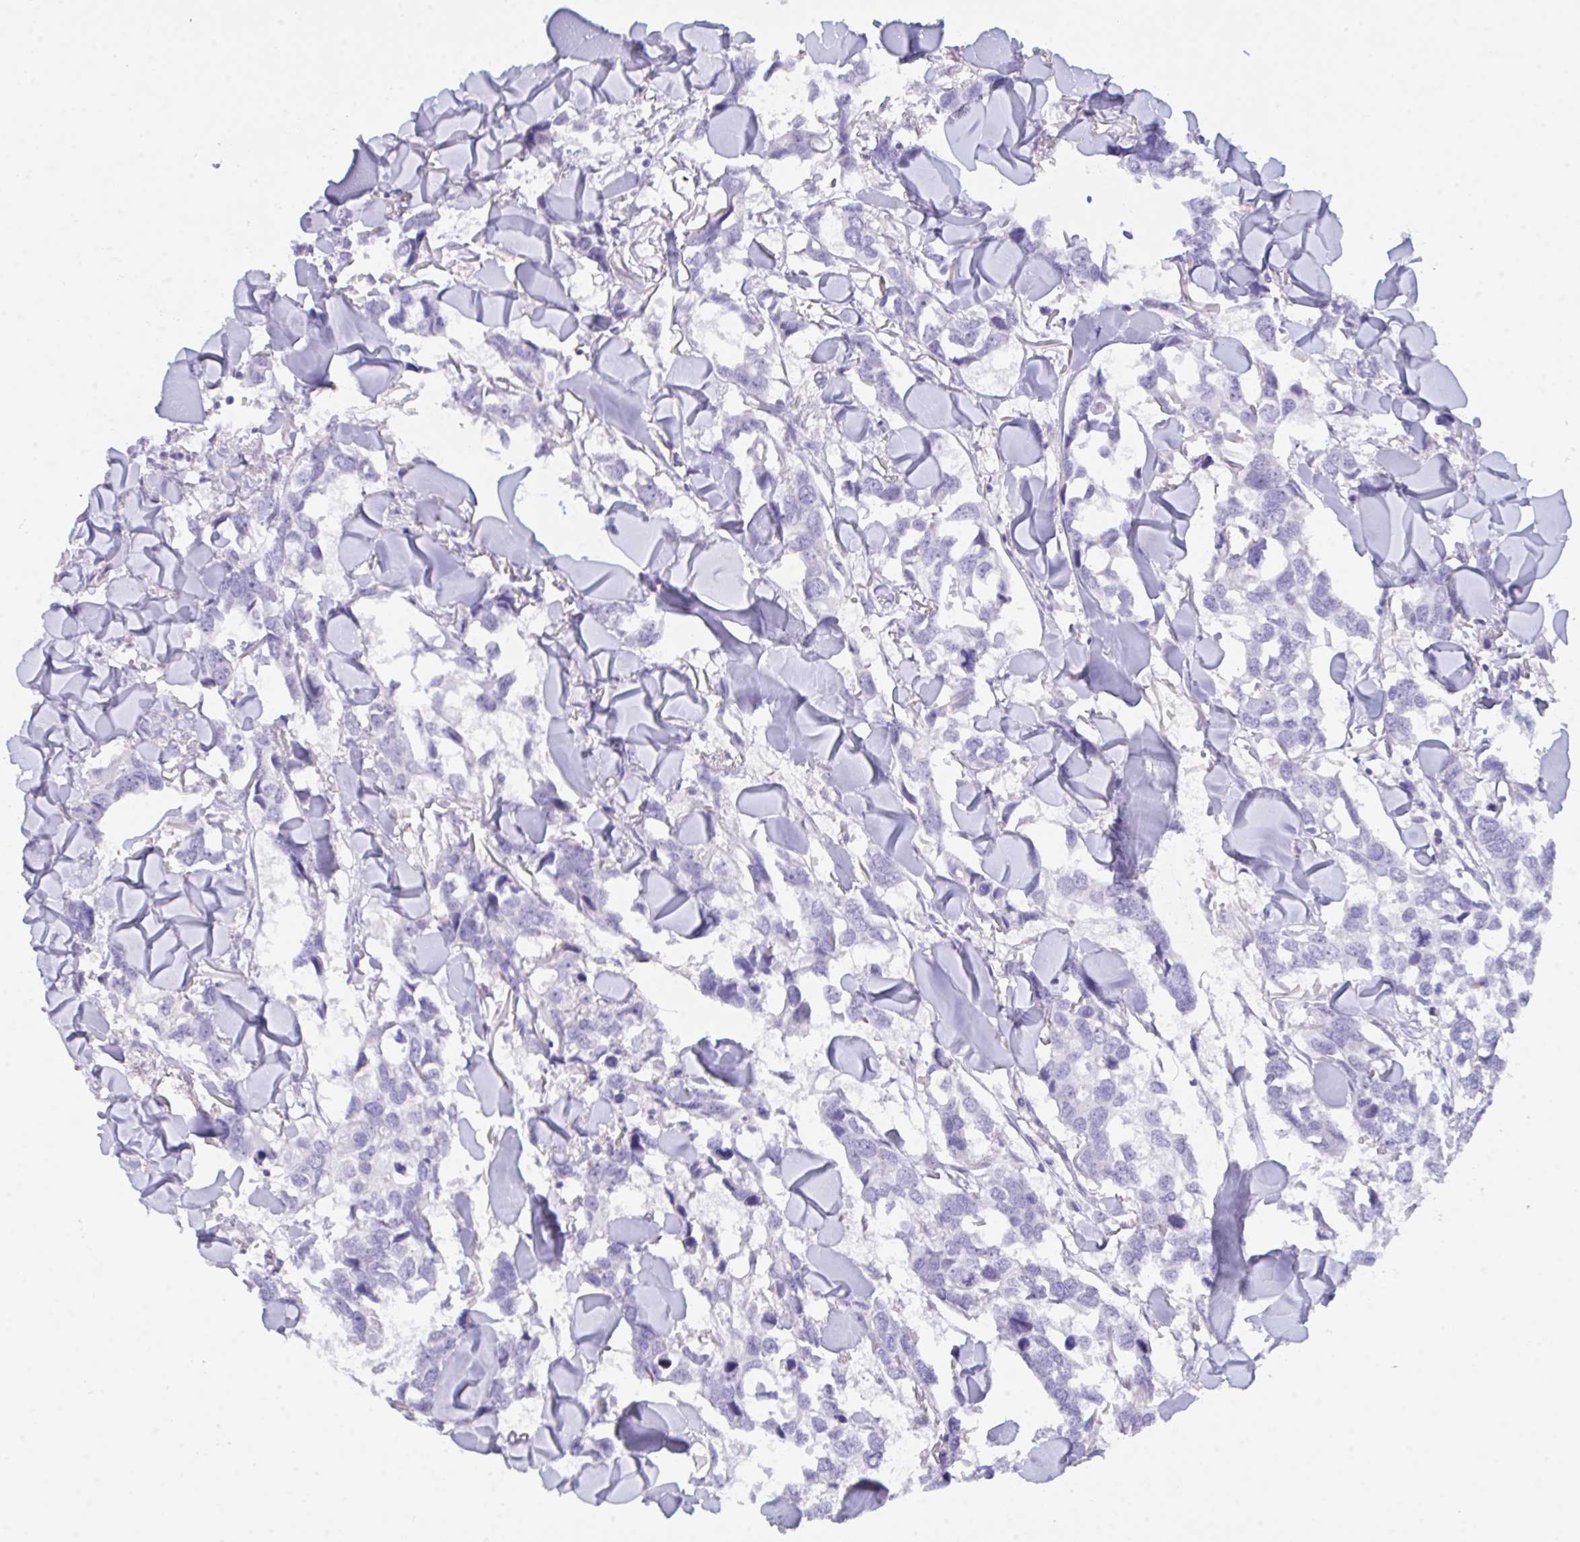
{"staining": {"intensity": "negative", "quantity": "none", "location": "none"}, "tissue": "breast cancer", "cell_type": "Tumor cells", "image_type": "cancer", "snomed": [{"axis": "morphology", "description": "Duct carcinoma"}, {"axis": "topography", "description": "Breast"}], "caption": "Immunohistochemical staining of human breast cancer (invasive ductal carcinoma) shows no significant positivity in tumor cells.", "gene": "CEP170B", "patient": {"sex": "female", "age": 83}}